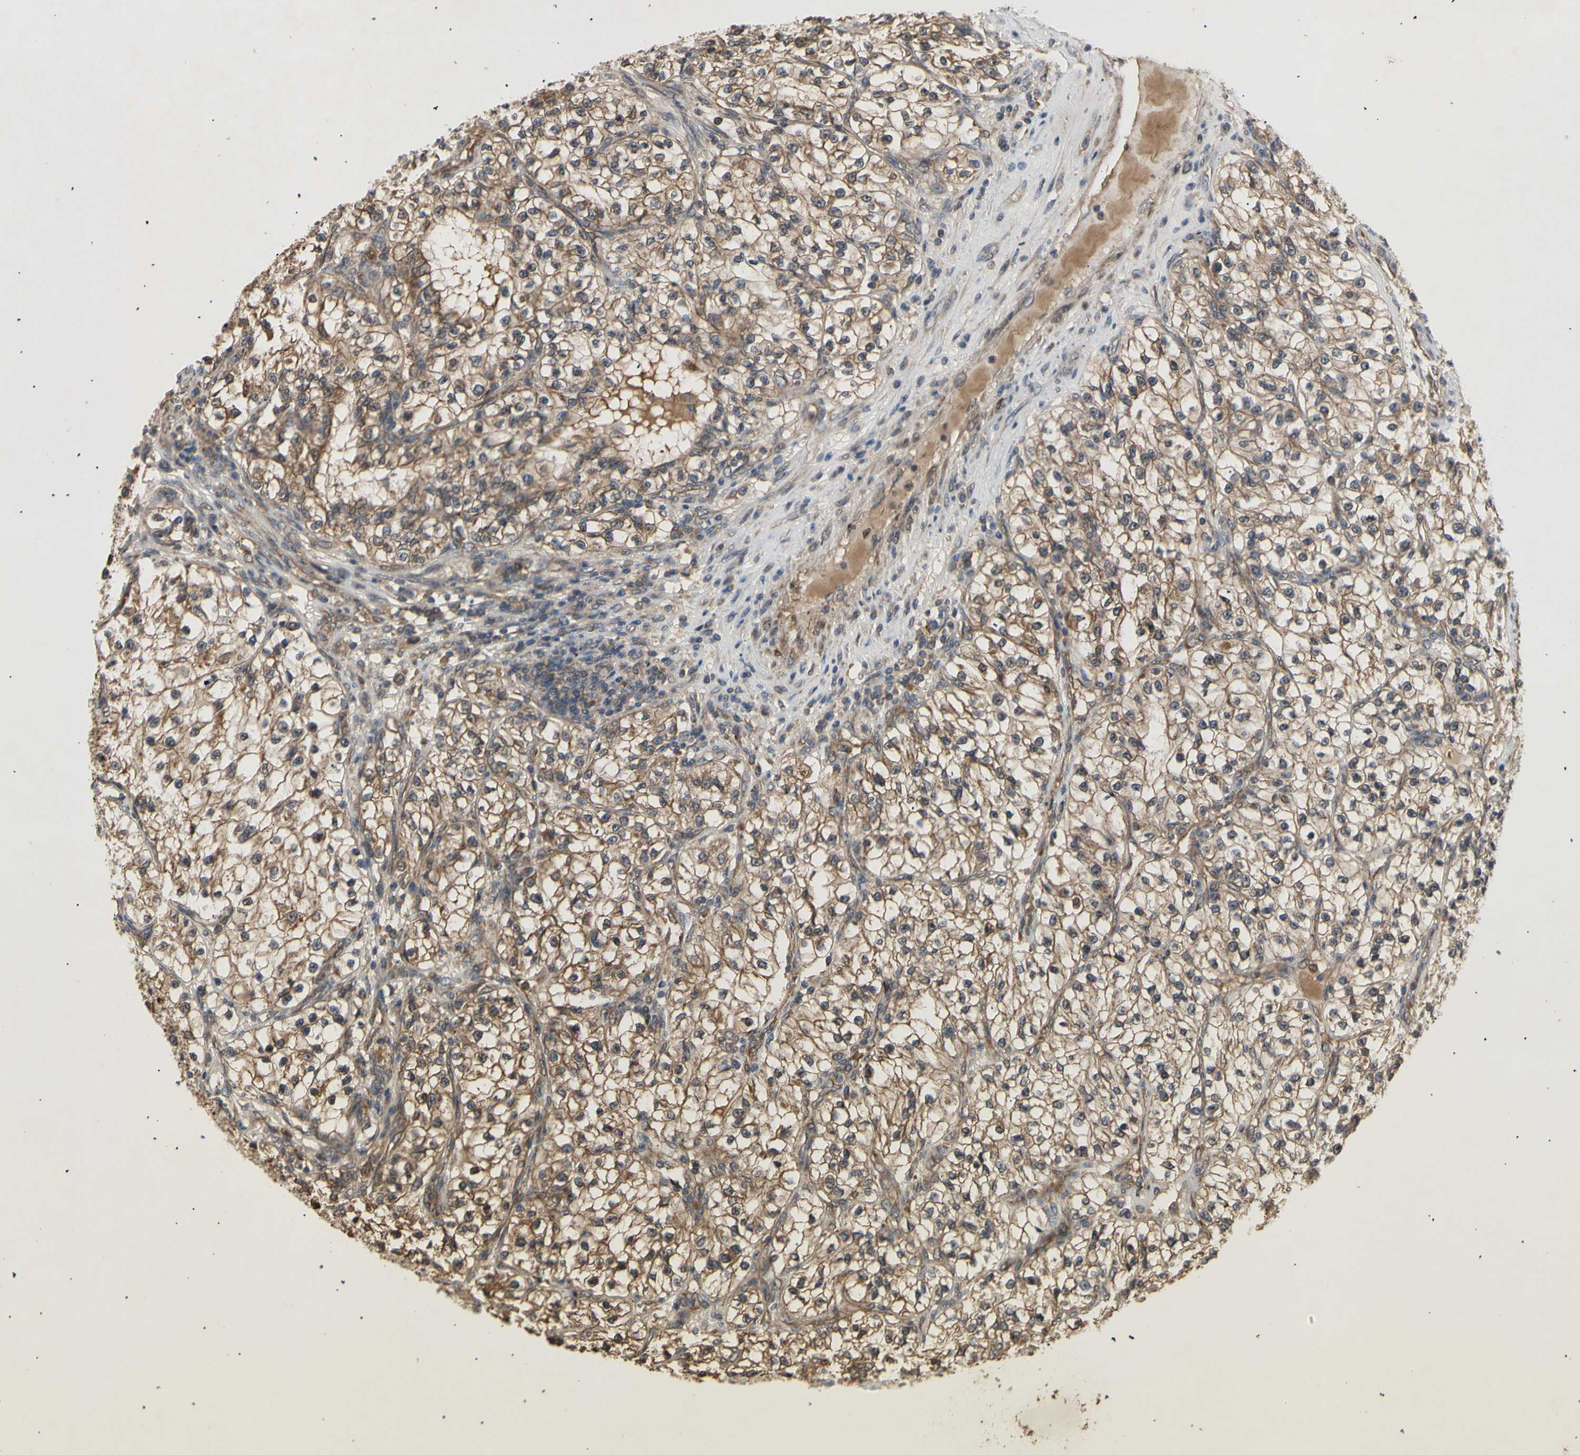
{"staining": {"intensity": "moderate", "quantity": ">75%", "location": "cytoplasmic/membranous"}, "tissue": "renal cancer", "cell_type": "Tumor cells", "image_type": "cancer", "snomed": [{"axis": "morphology", "description": "Adenocarcinoma, NOS"}, {"axis": "topography", "description": "Kidney"}], "caption": "Protein positivity by immunohistochemistry exhibits moderate cytoplasmic/membranous expression in approximately >75% of tumor cells in renal adenocarcinoma.", "gene": "PKN1", "patient": {"sex": "female", "age": 57}}